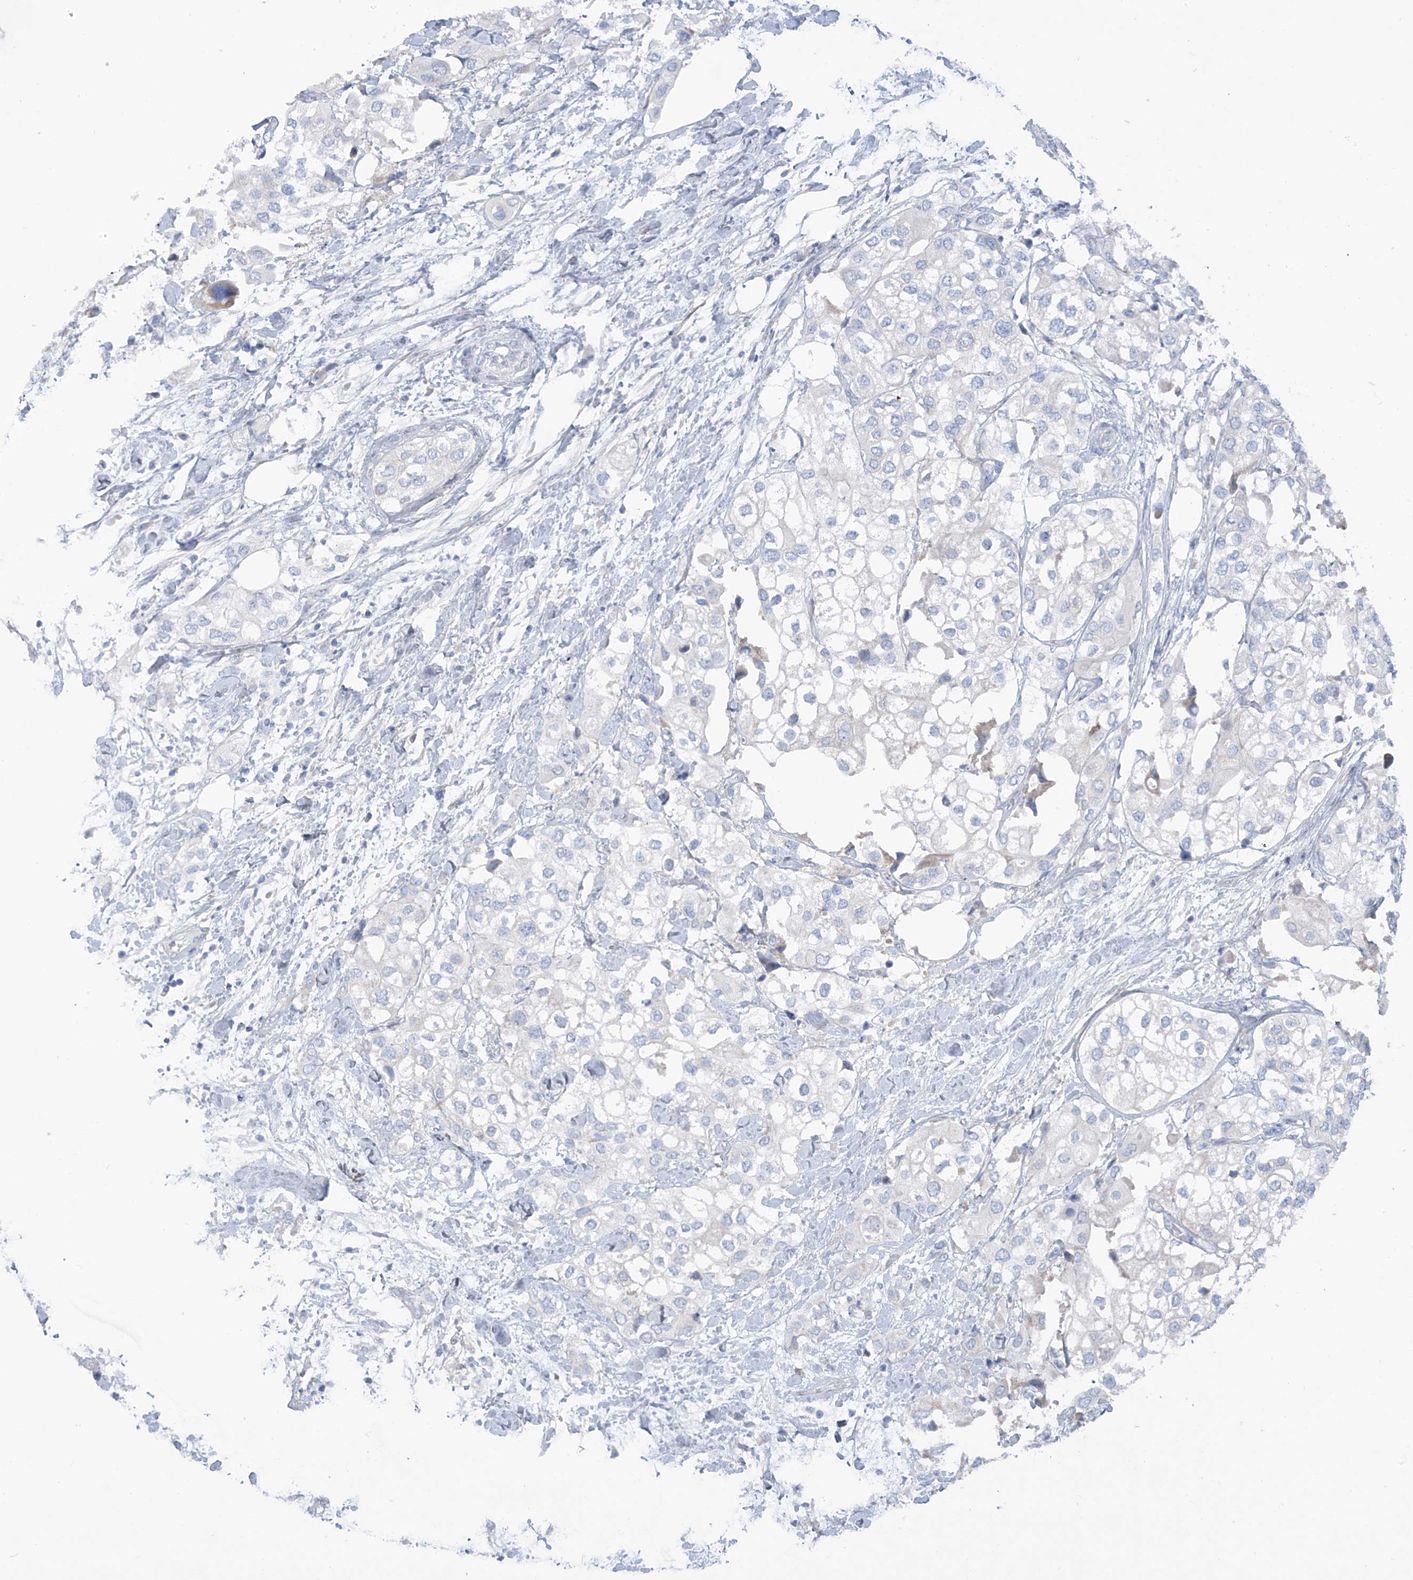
{"staining": {"intensity": "negative", "quantity": "none", "location": "none"}, "tissue": "urothelial cancer", "cell_type": "Tumor cells", "image_type": "cancer", "snomed": [{"axis": "morphology", "description": "Urothelial carcinoma, High grade"}, {"axis": "topography", "description": "Urinary bladder"}], "caption": "This is a histopathology image of immunohistochemistry staining of urothelial cancer, which shows no staining in tumor cells.", "gene": "TRMT2B", "patient": {"sex": "male", "age": 64}}